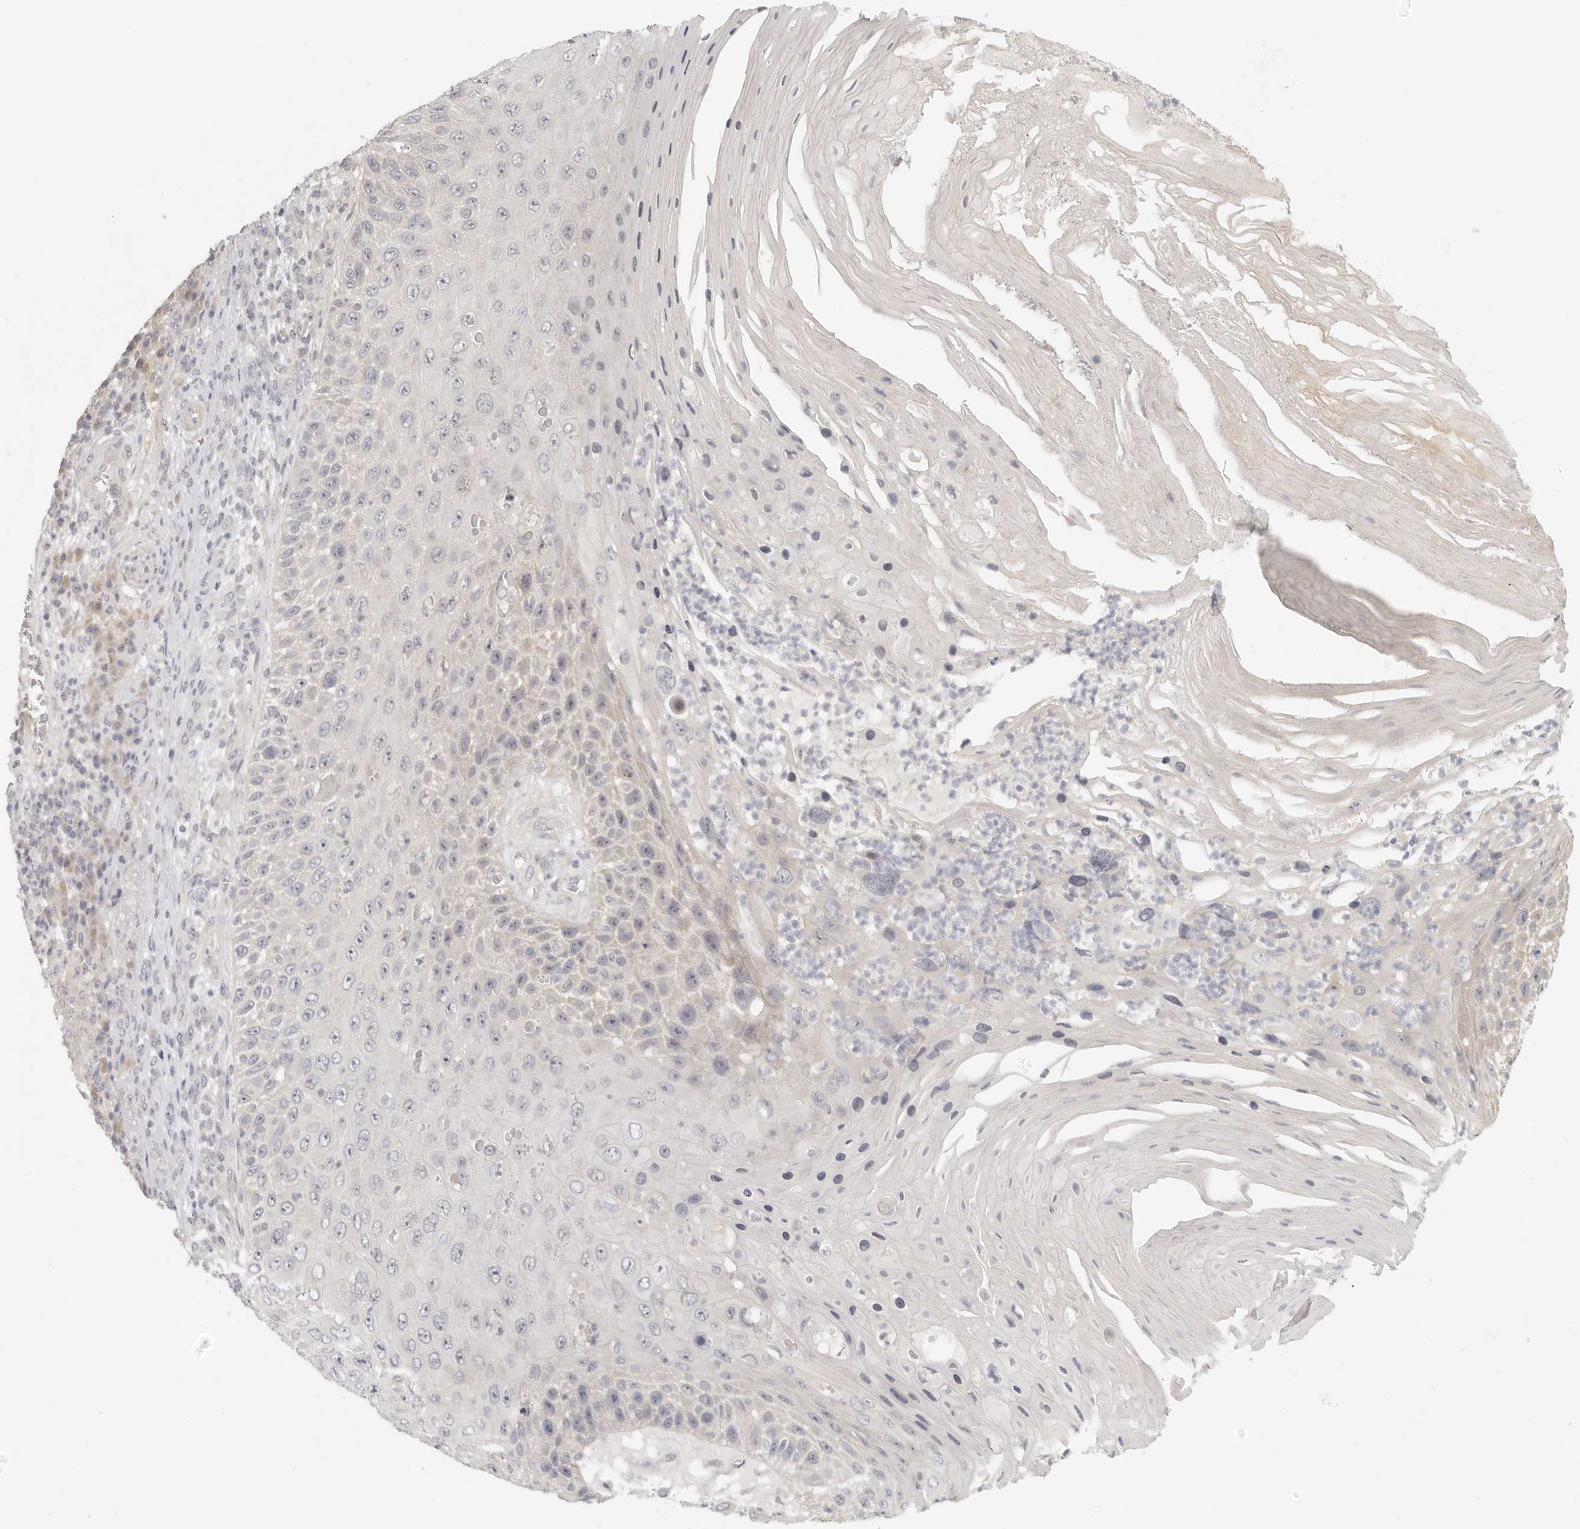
{"staining": {"intensity": "negative", "quantity": "none", "location": "none"}, "tissue": "skin cancer", "cell_type": "Tumor cells", "image_type": "cancer", "snomed": [{"axis": "morphology", "description": "Squamous cell carcinoma, NOS"}, {"axis": "topography", "description": "Skin"}], "caption": "Tumor cells show no significant protein staining in skin cancer (squamous cell carcinoma).", "gene": "AHDC1", "patient": {"sex": "female", "age": 88}}